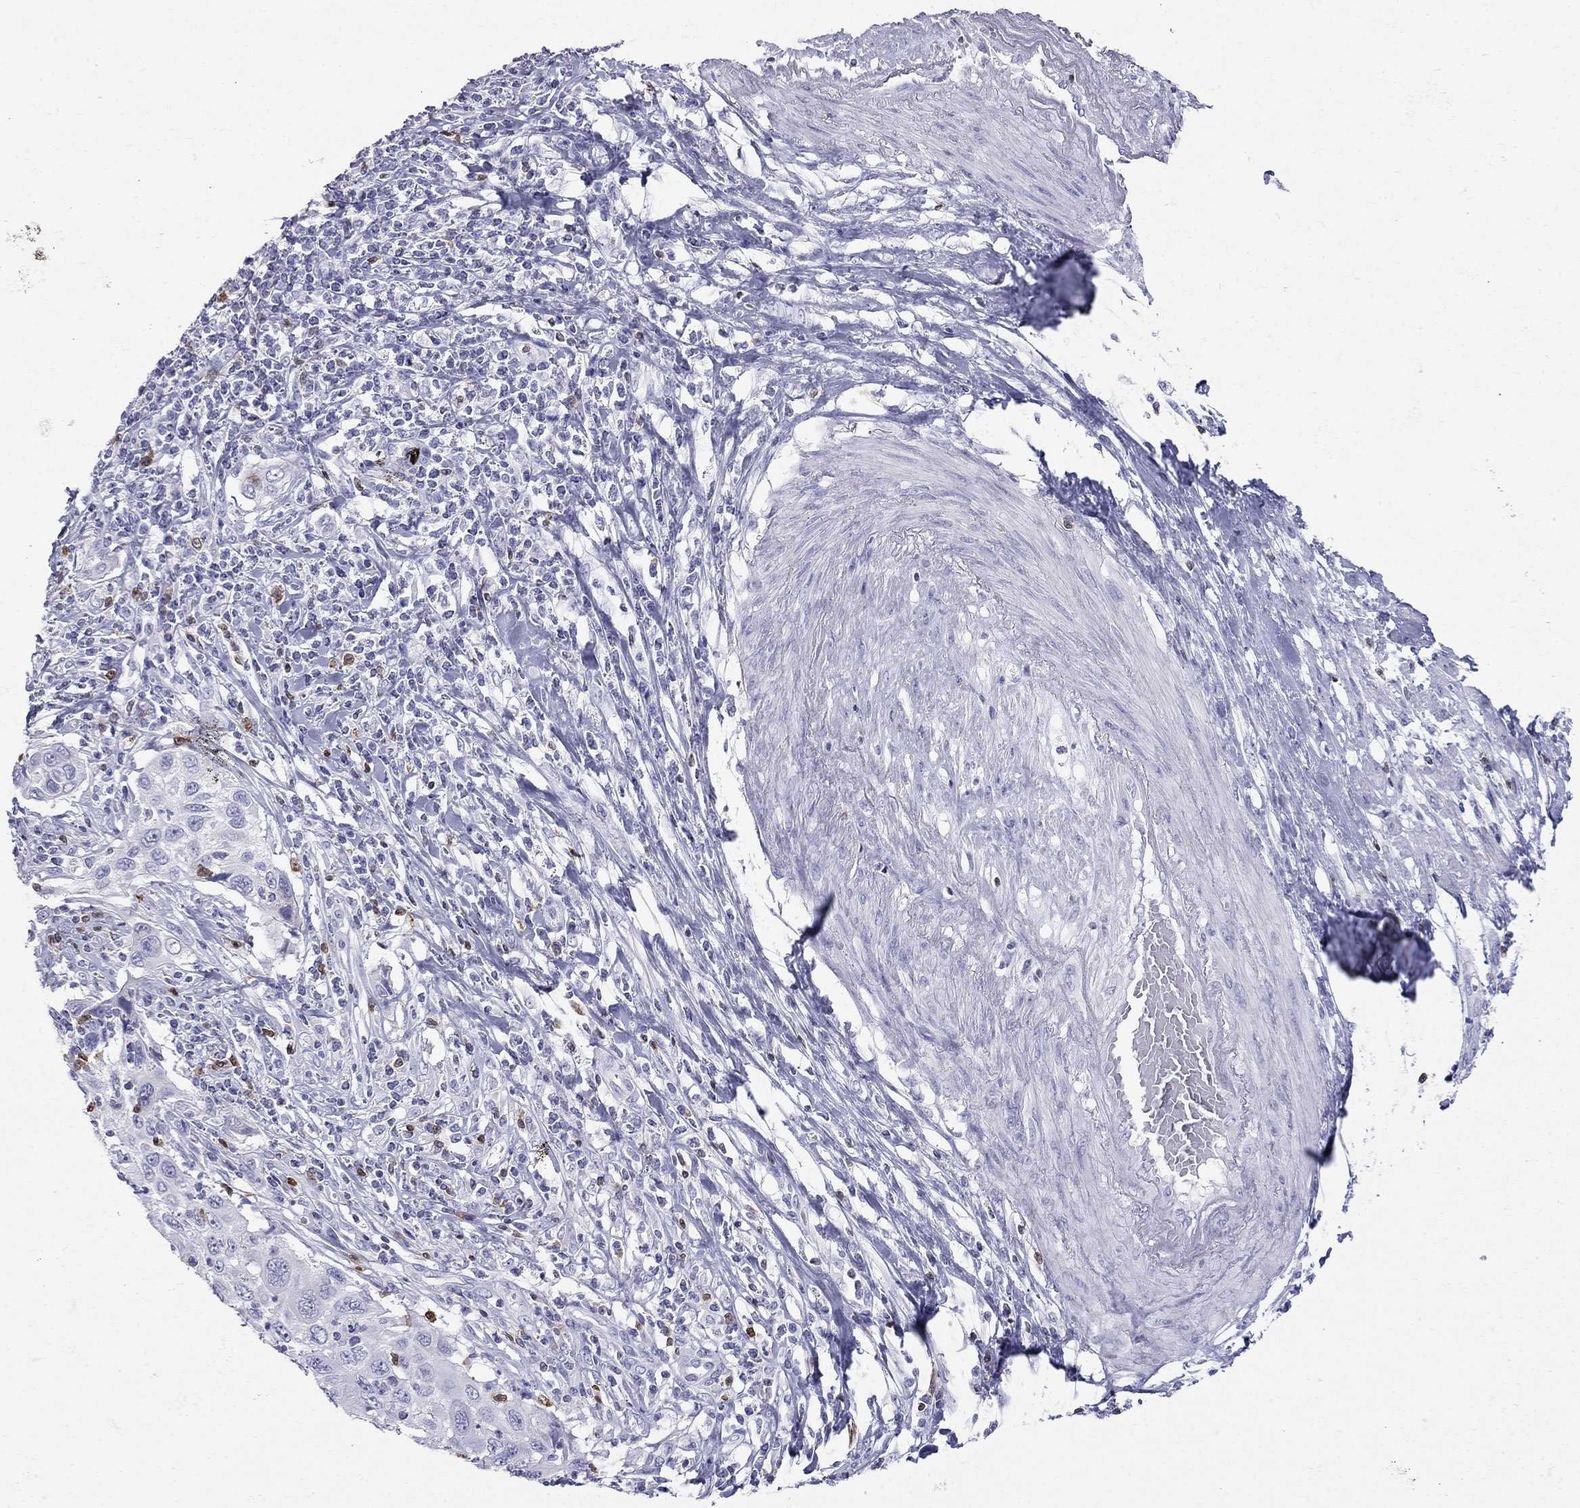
{"staining": {"intensity": "negative", "quantity": "none", "location": "none"}, "tissue": "cervical cancer", "cell_type": "Tumor cells", "image_type": "cancer", "snomed": [{"axis": "morphology", "description": "Squamous cell carcinoma, NOS"}, {"axis": "topography", "description": "Cervix"}], "caption": "An immunohistochemistry (IHC) image of cervical squamous cell carcinoma is shown. There is no staining in tumor cells of cervical squamous cell carcinoma.", "gene": "SH2D2A", "patient": {"sex": "female", "age": 70}}